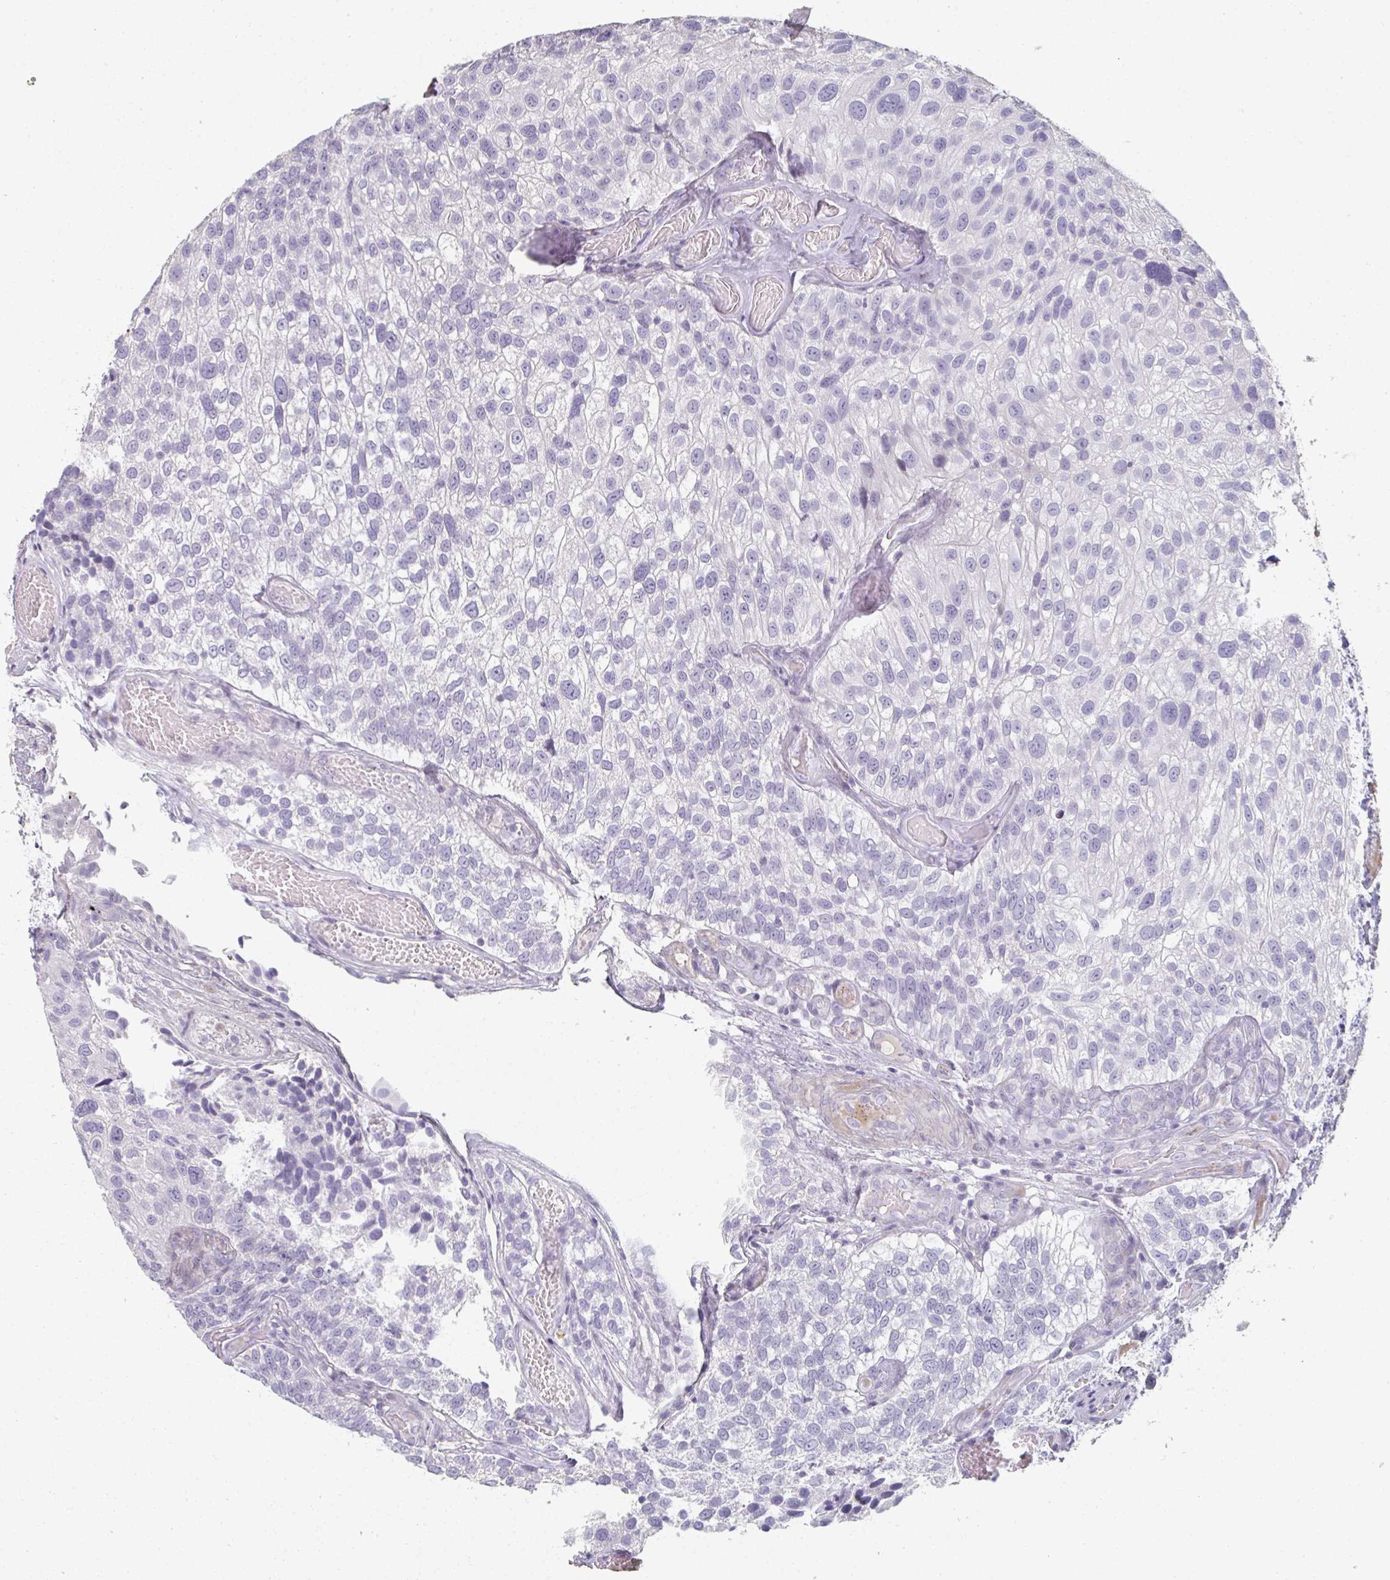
{"staining": {"intensity": "negative", "quantity": "none", "location": "none"}, "tissue": "urothelial cancer", "cell_type": "Tumor cells", "image_type": "cancer", "snomed": [{"axis": "morphology", "description": "Urothelial carcinoma, NOS"}, {"axis": "topography", "description": "Urinary bladder"}], "caption": "DAB (3,3'-diaminobenzidine) immunohistochemical staining of urothelial cancer demonstrates no significant staining in tumor cells.", "gene": "A1CF", "patient": {"sex": "male", "age": 87}}